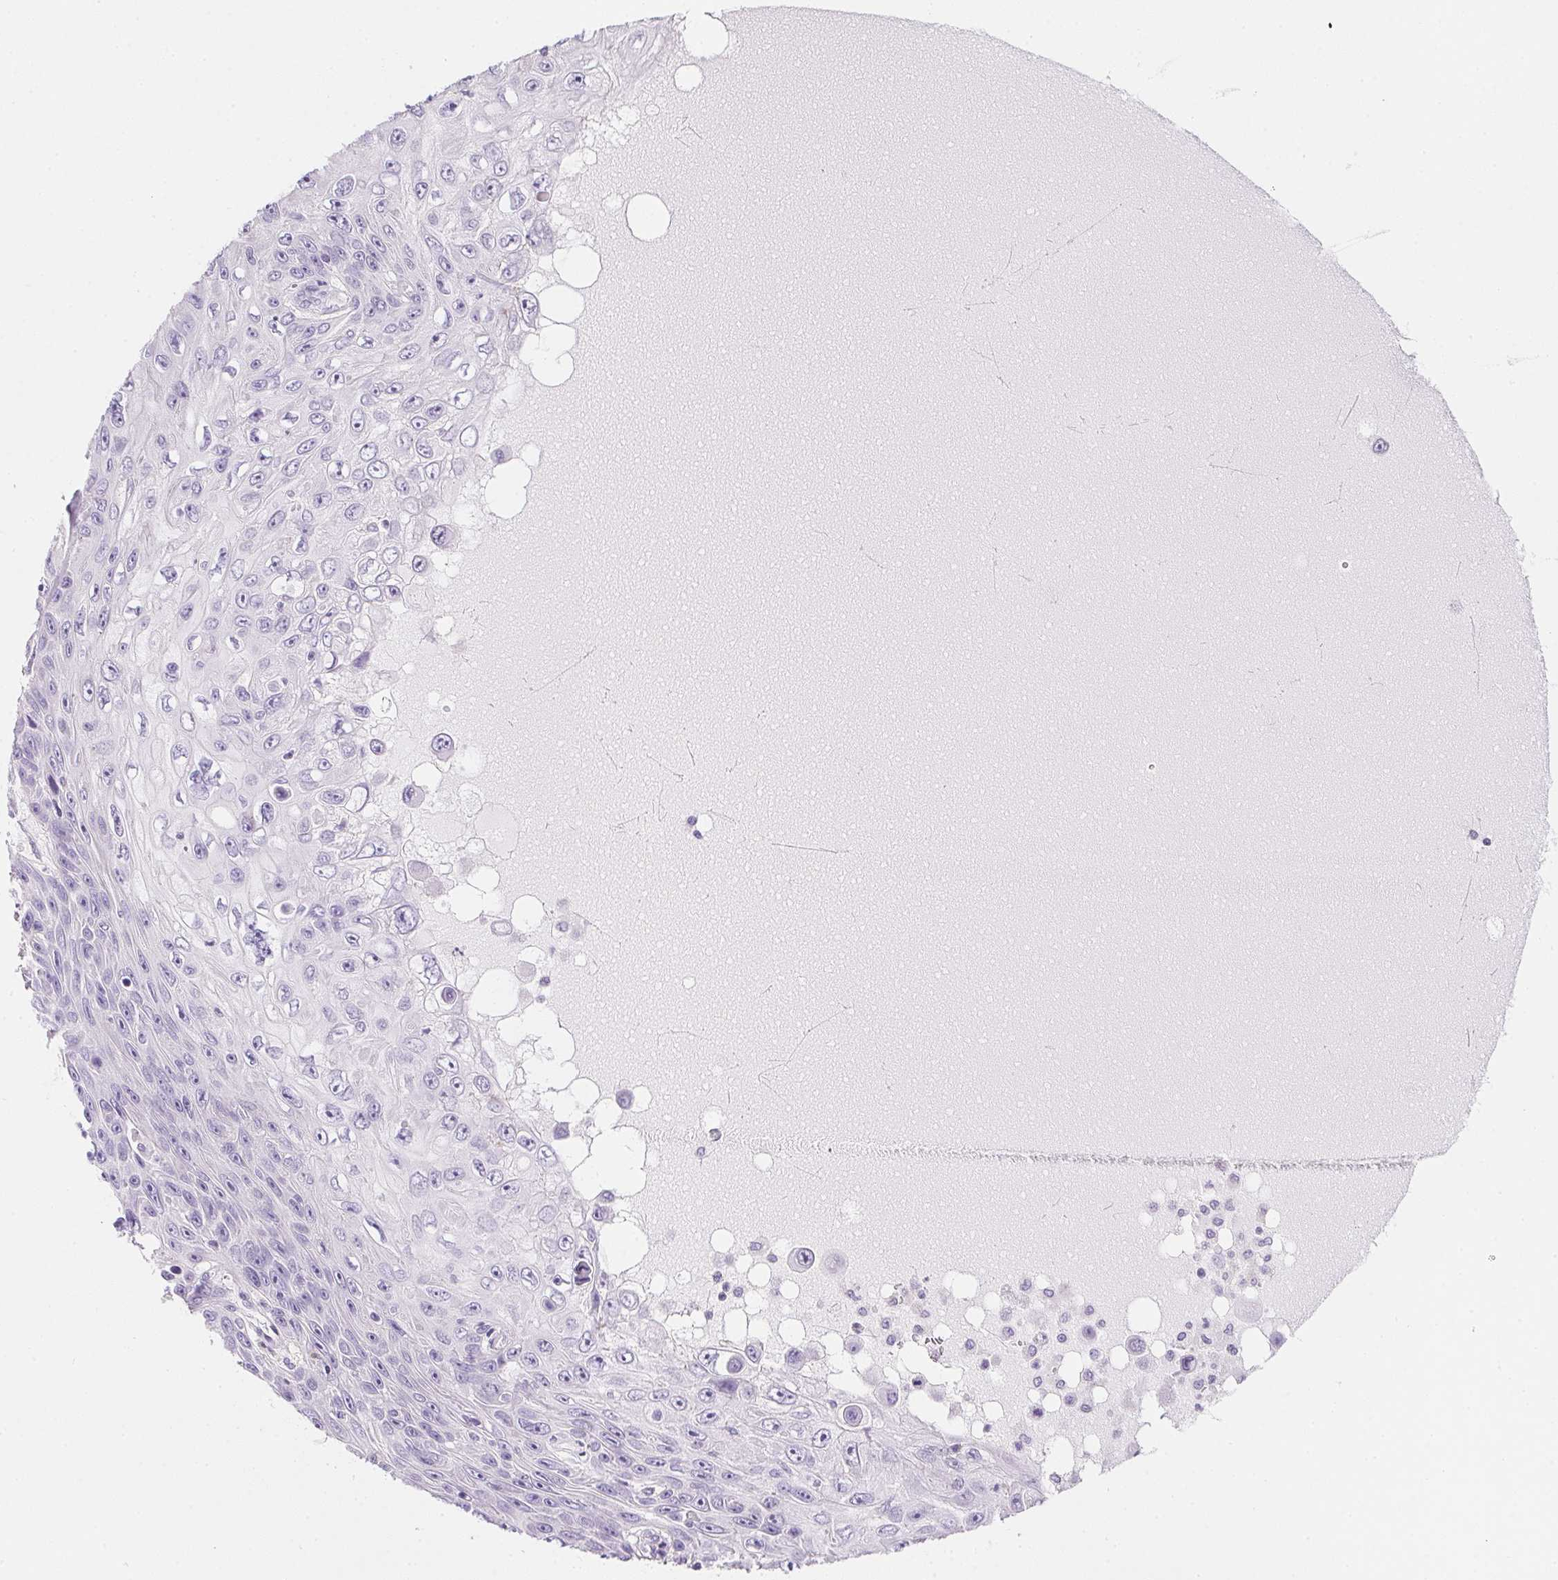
{"staining": {"intensity": "negative", "quantity": "none", "location": "none"}, "tissue": "skin cancer", "cell_type": "Tumor cells", "image_type": "cancer", "snomed": [{"axis": "morphology", "description": "Squamous cell carcinoma, NOS"}, {"axis": "topography", "description": "Skin"}], "caption": "Tumor cells show no significant protein expression in skin cancer.", "gene": "AQP5", "patient": {"sex": "male", "age": 82}}